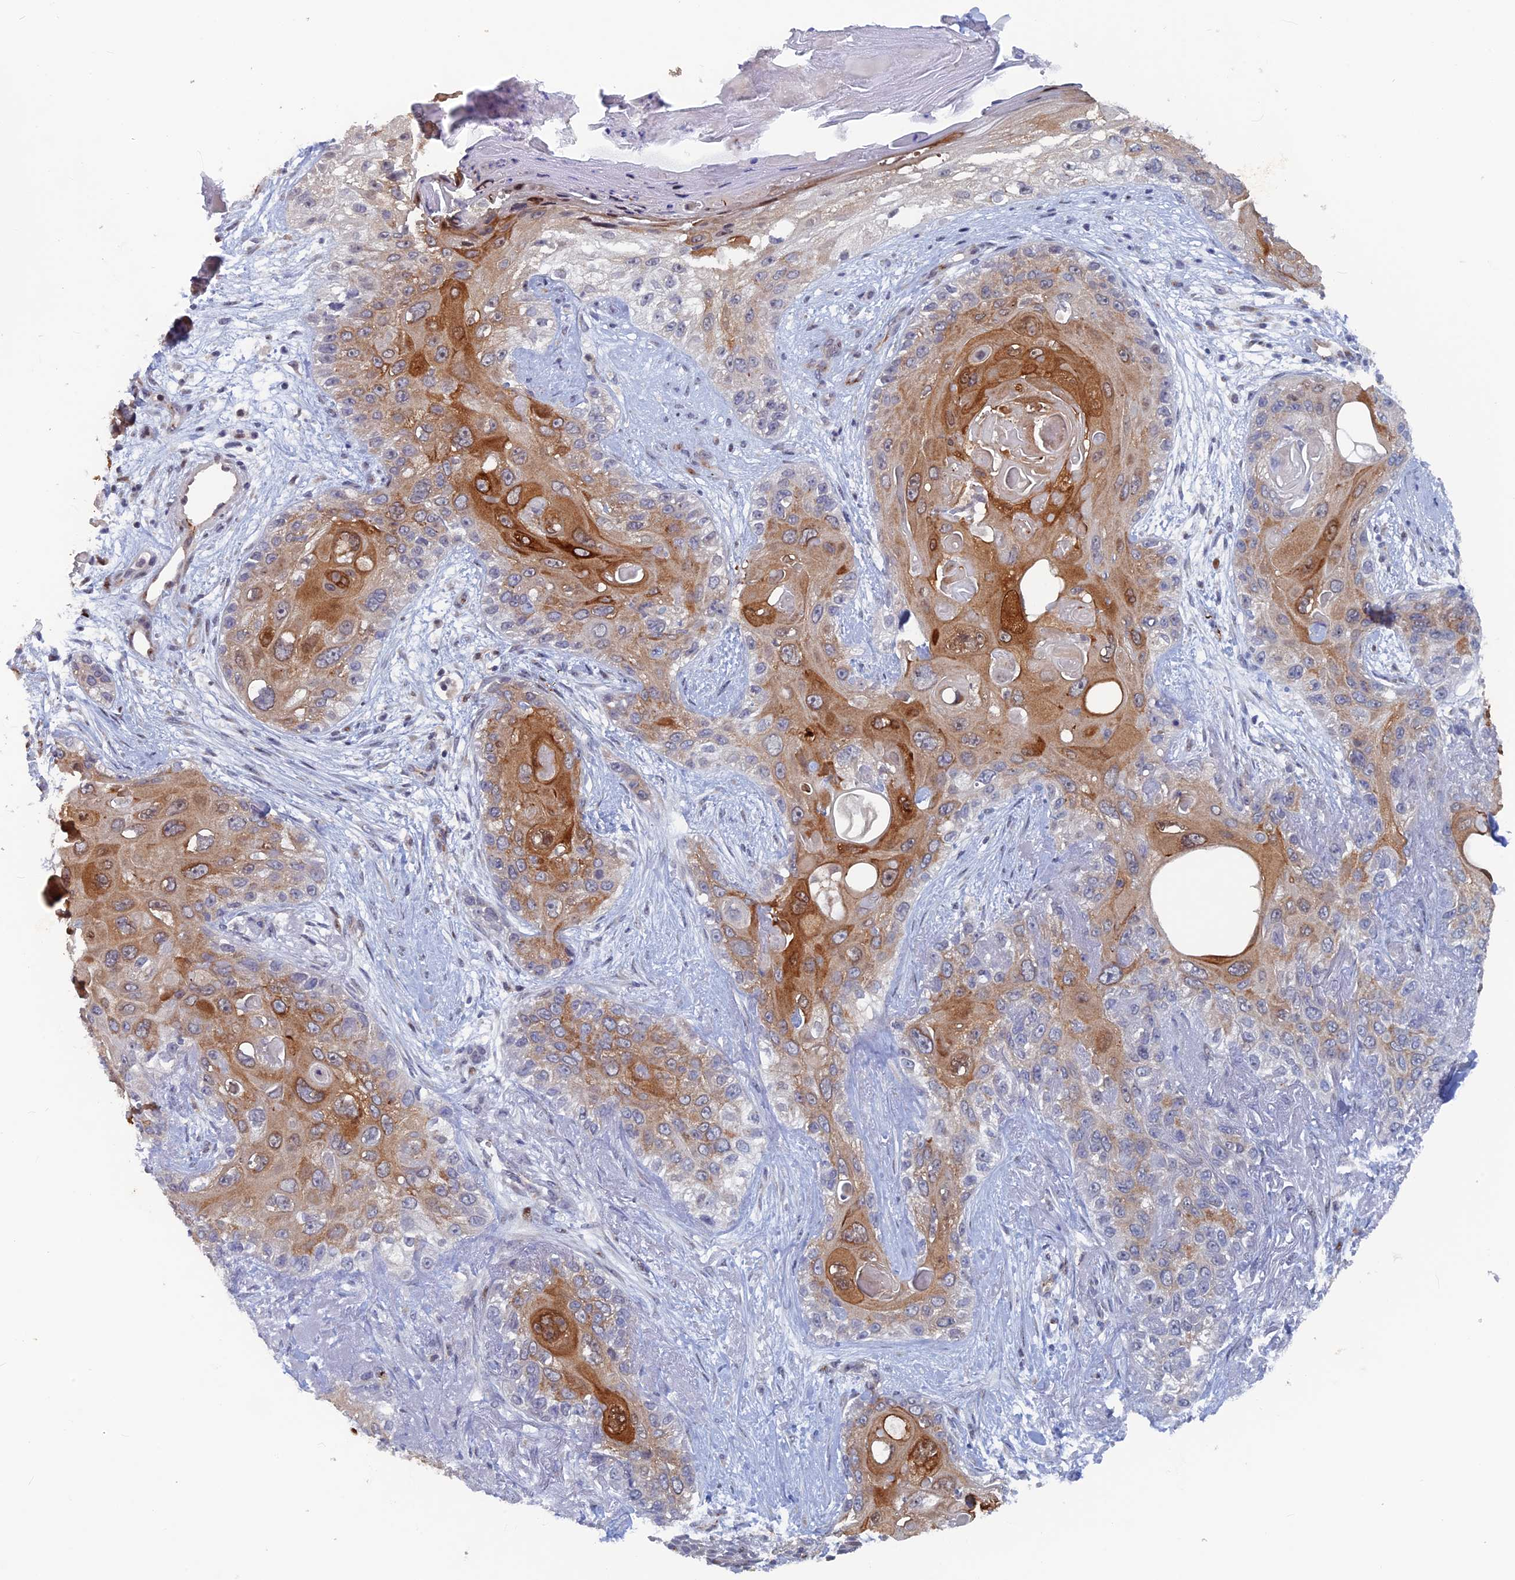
{"staining": {"intensity": "moderate", "quantity": "25%-75%", "location": "cytoplasmic/membranous"}, "tissue": "skin cancer", "cell_type": "Tumor cells", "image_type": "cancer", "snomed": [{"axis": "morphology", "description": "Normal tissue, NOS"}, {"axis": "morphology", "description": "Squamous cell carcinoma, NOS"}, {"axis": "topography", "description": "Skin"}], "caption": "A photomicrograph showing moderate cytoplasmic/membranous positivity in approximately 25%-75% of tumor cells in squamous cell carcinoma (skin), as visualized by brown immunohistochemical staining.", "gene": "SH3D21", "patient": {"sex": "male", "age": 72}}